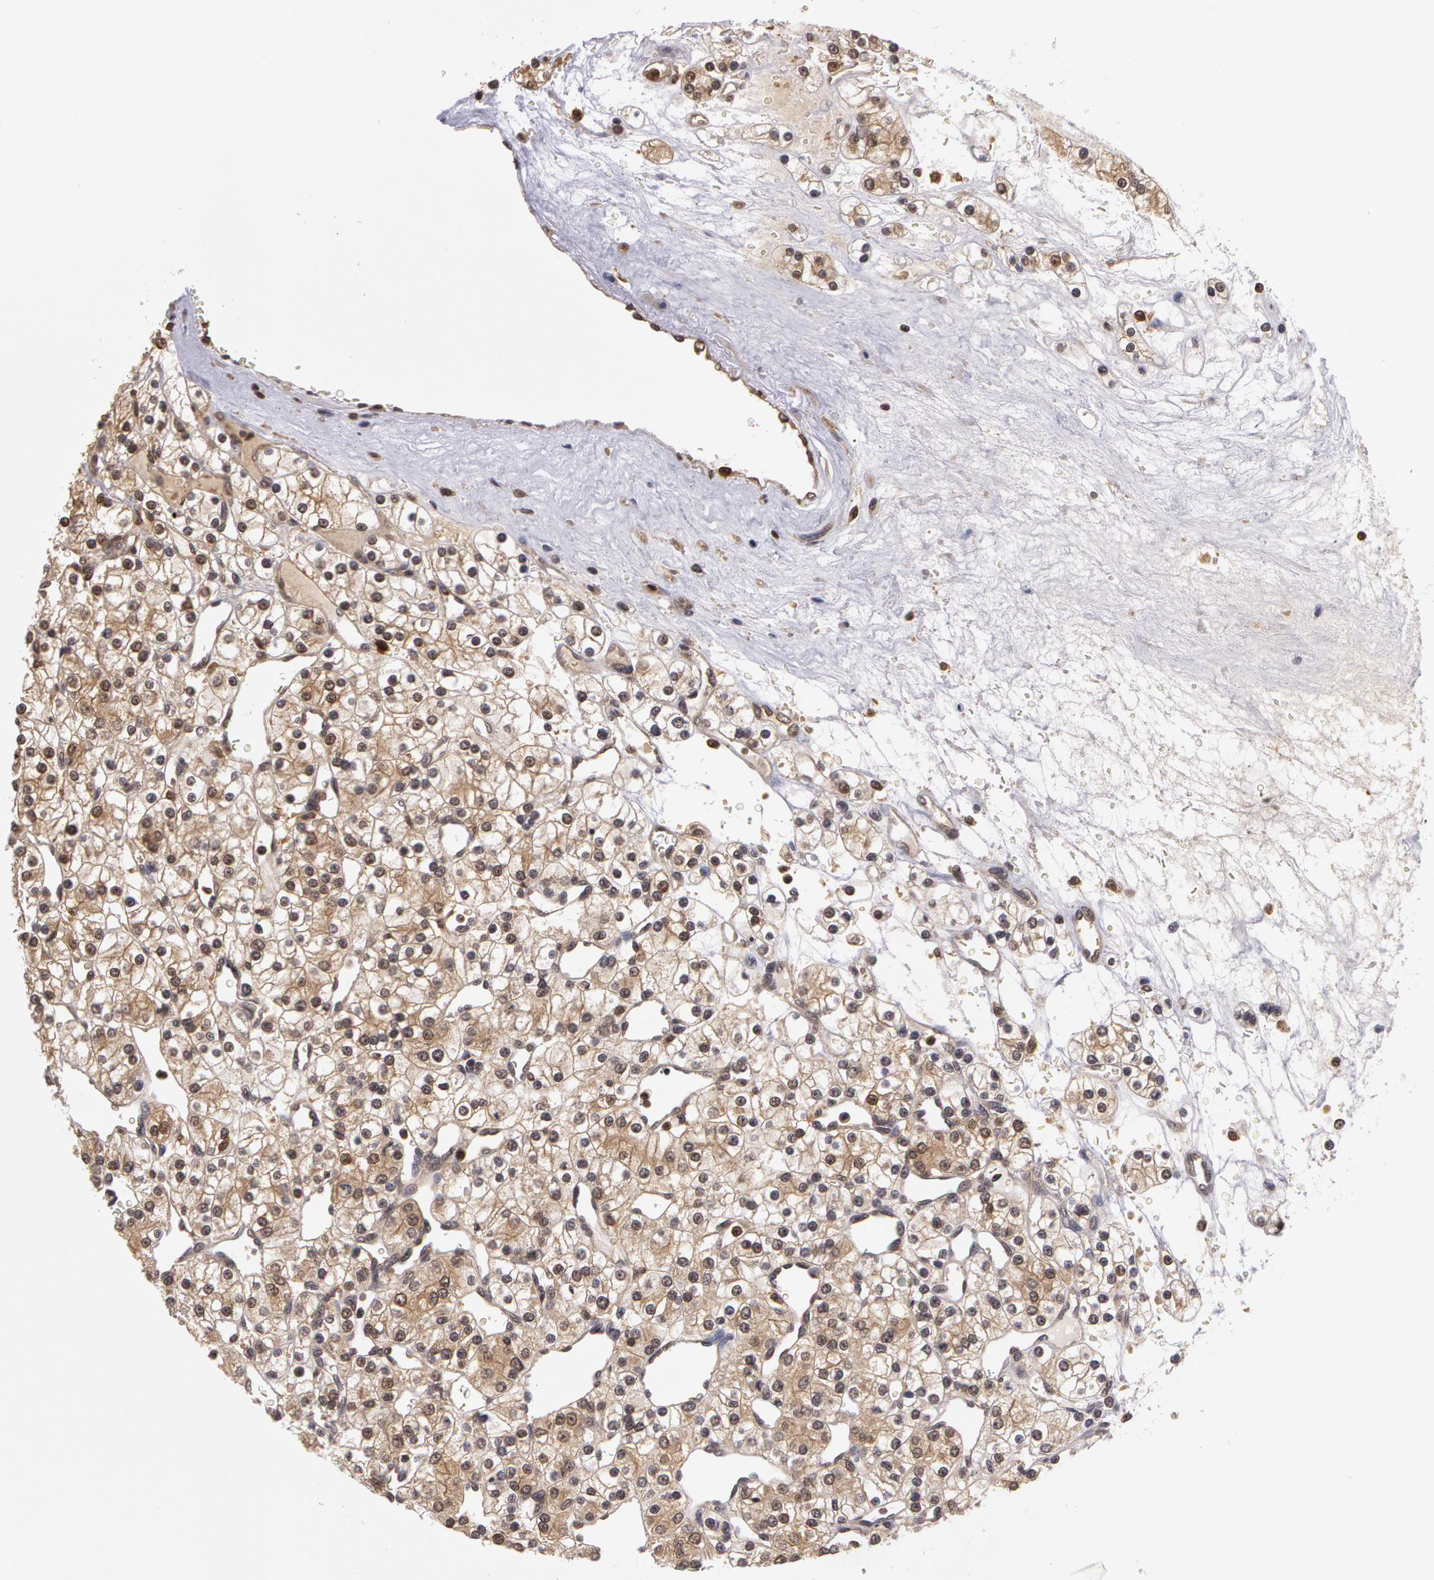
{"staining": {"intensity": "weak", "quantity": ">75%", "location": "cytoplasmic/membranous"}, "tissue": "renal cancer", "cell_type": "Tumor cells", "image_type": "cancer", "snomed": [{"axis": "morphology", "description": "Adenocarcinoma, NOS"}, {"axis": "topography", "description": "Kidney"}], "caption": "Renal cancer stained with IHC displays weak cytoplasmic/membranous staining in about >75% of tumor cells.", "gene": "AHSA1", "patient": {"sex": "female", "age": 62}}